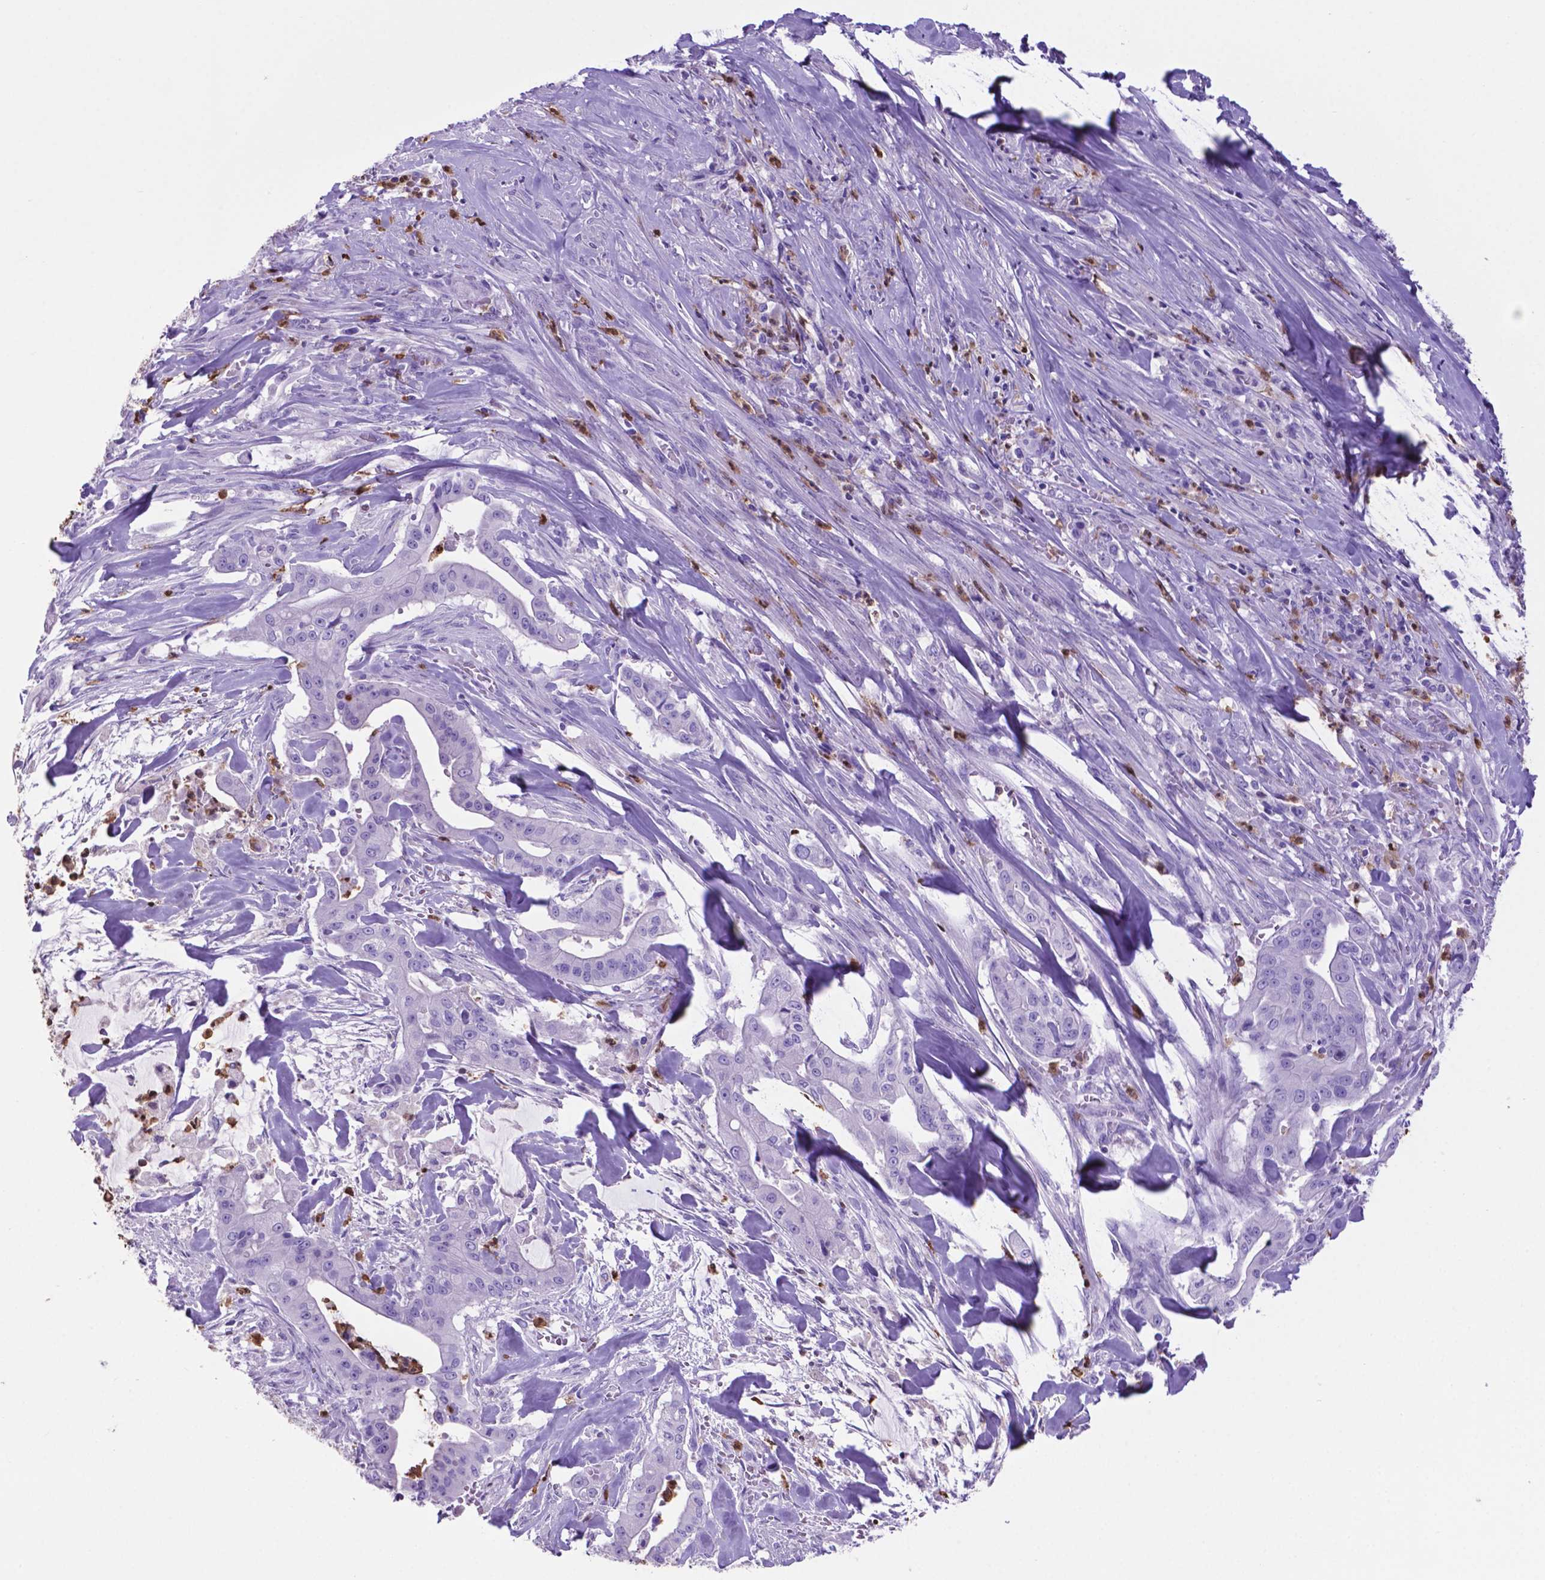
{"staining": {"intensity": "negative", "quantity": "none", "location": "none"}, "tissue": "pancreatic cancer", "cell_type": "Tumor cells", "image_type": "cancer", "snomed": [{"axis": "morphology", "description": "Normal tissue, NOS"}, {"axis": "morphology", "description": "Inflammation, NOS"}, {"axis": "morphology", "description": "Adenocarcinoma, NOS"}, {"axis": "topography", "description": "Pancreas"}], "caption": "Tumor cells show no significant staining in adenocarcinoma (pancreatic).", "gene": "LZTR1", "patient": {"sex": "male", "age": 57}}